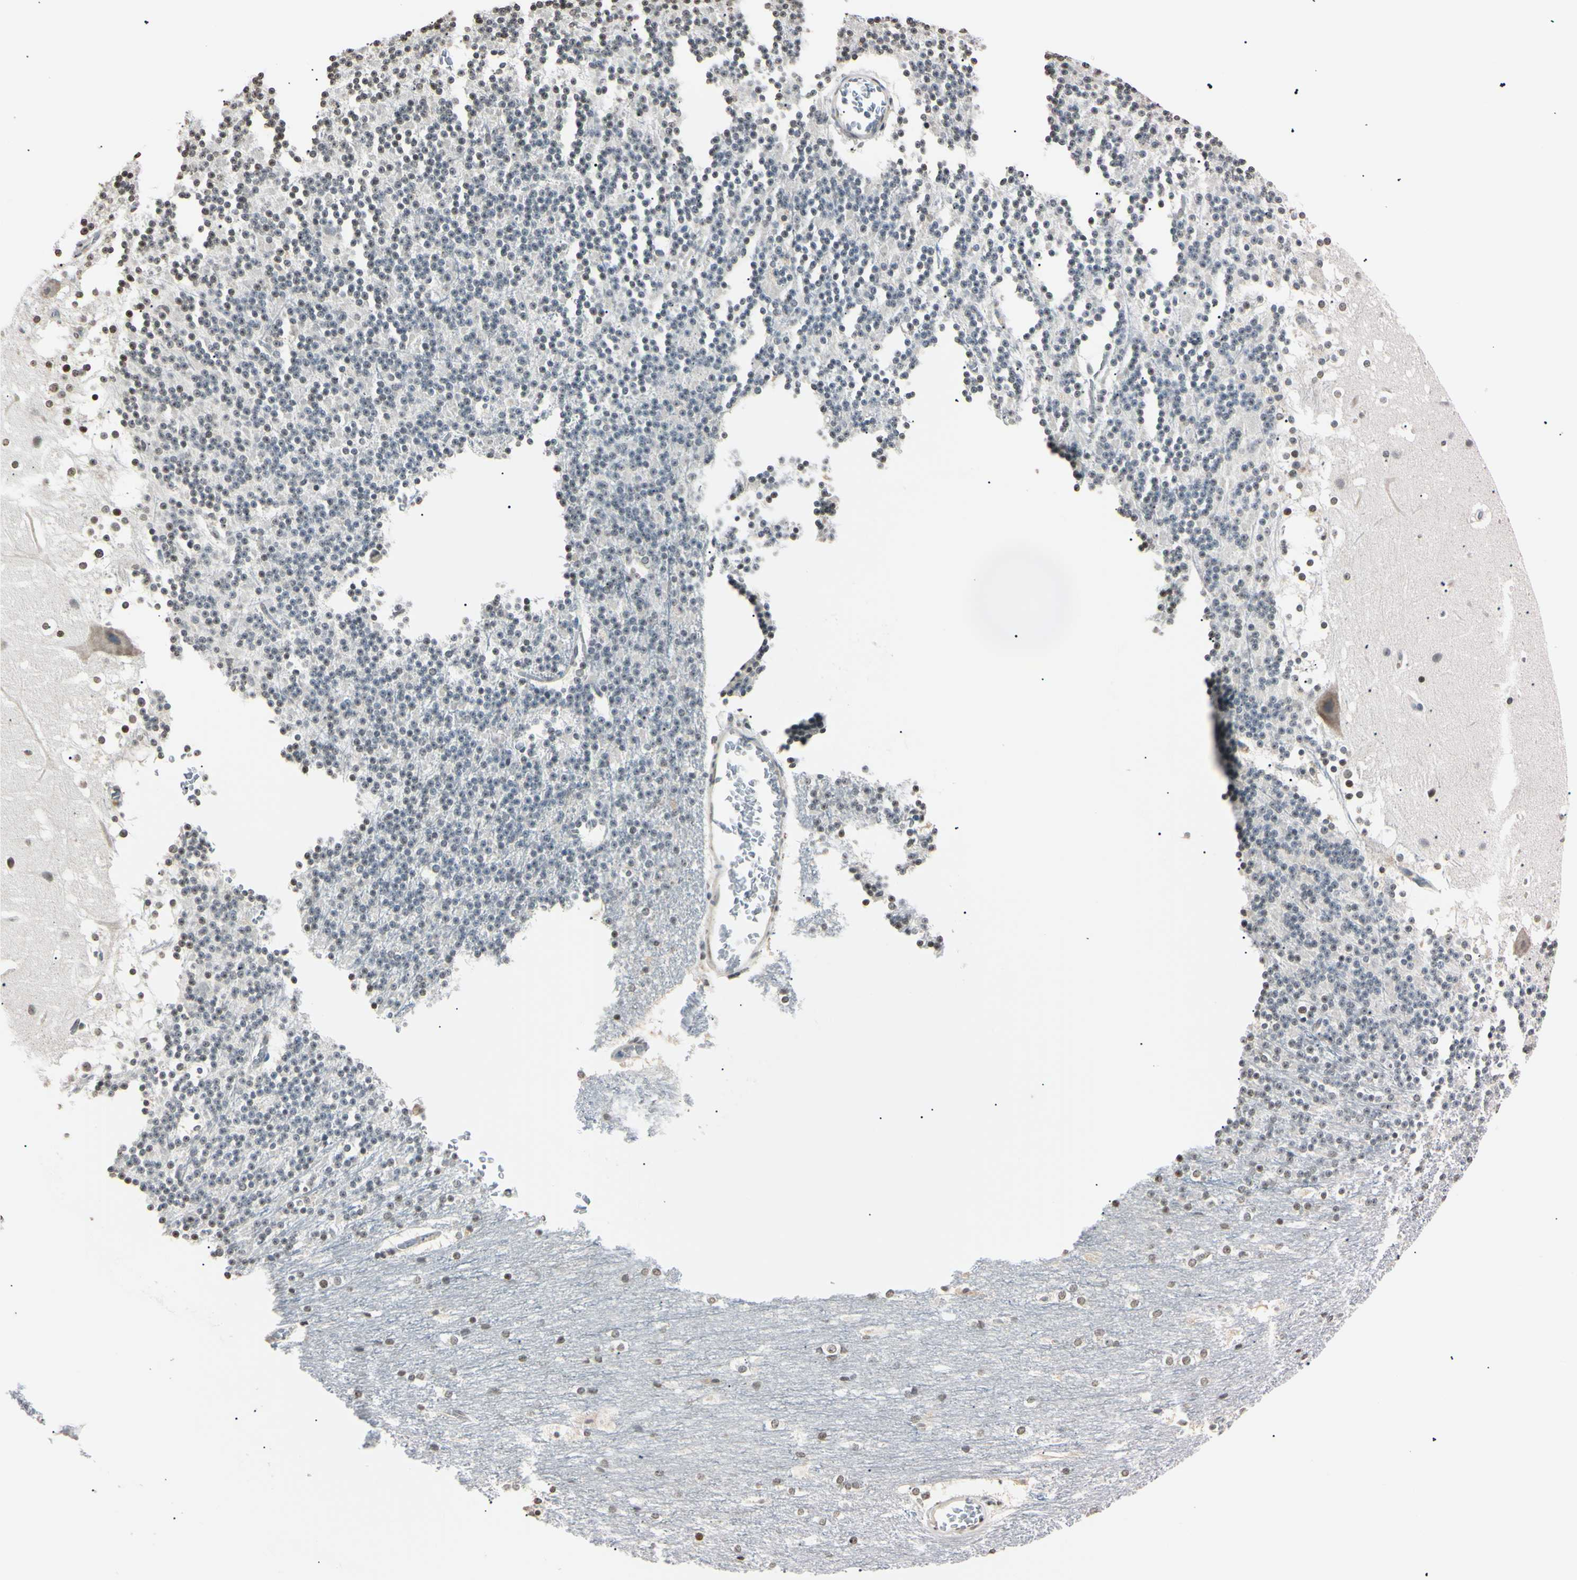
{"staining": {"intensity": "weak", "quantity": "<25%", "location": "nuclear"}, "tissue": "cerebellum", "cell_type": "Cells in granular layer", "image_type": "normal", "snomed": [{"axis": "morphology", "description": "Normal tissue, NOS"}, {"axis": "topography", "description": "Cerebellum"}], "caption": "An IHC histopathology image of benign cerebellum is shown. There is no staining in cells in granular layer of cerebellum. (Stains: DAB (3,3'-diaminobenzidine) immunohistochemistry with hematoxylin counter stain, Microscopy: brightfield microscopy at high magnification).", "gene": "CDC45", "patient": {"sex": "female", "age": 19}}